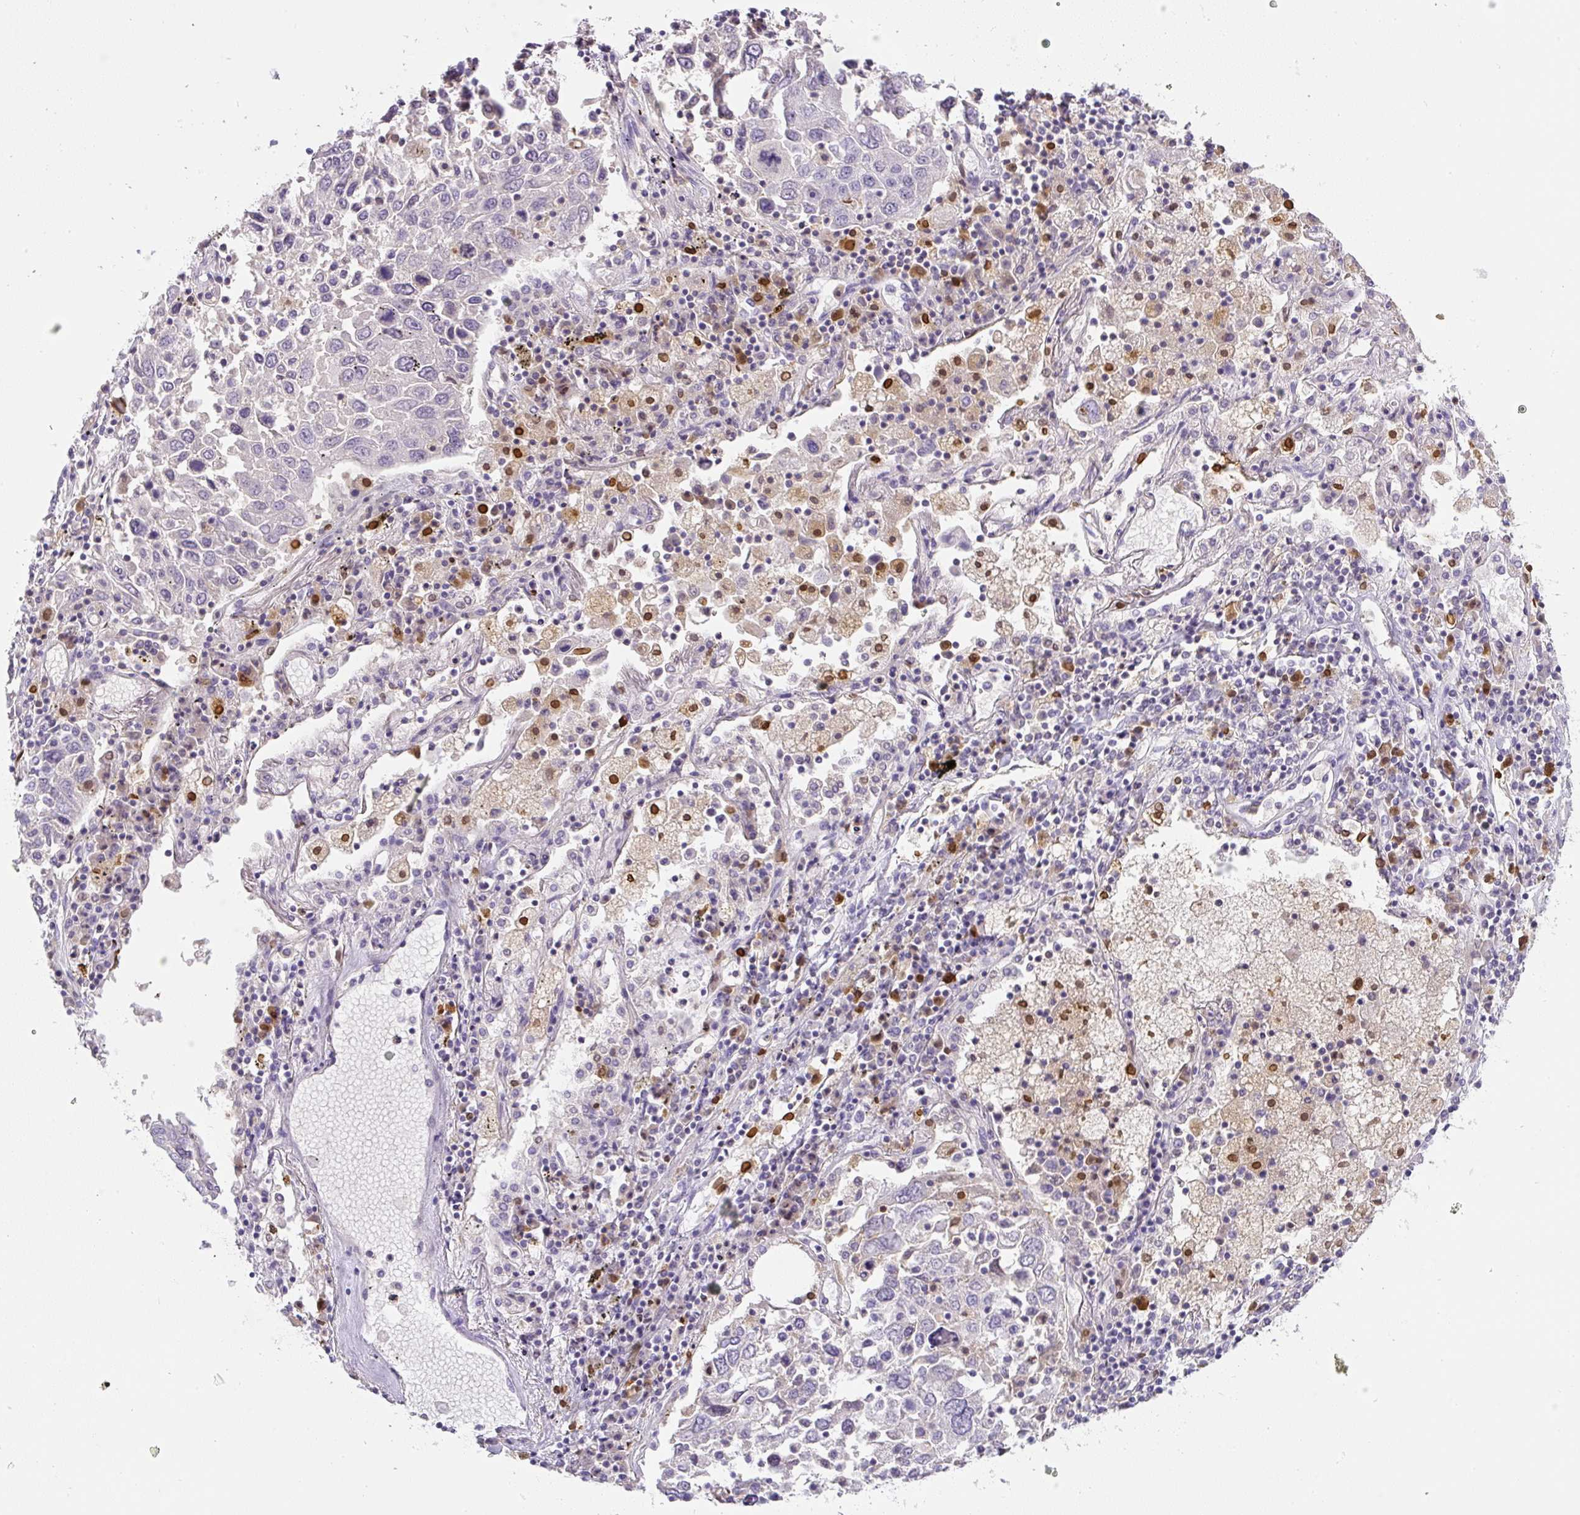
{"staining": {"intensity": "negative", "quantity": "none", "location": "none"}, "tissue": "lung cancer", "cell_type": "Tumor cells", "image_type": "cancer", "snomed": [{"axis": "morphology", "description": "Squamous cell carcinoma, NOS"}, {"axis": "topography", "description": "Lung"}], "caption": "Lung squamous cell carcinoma was stained to show a protein in brown. There is no significant expression in tumor cells.", "gene": "PIP5KL1", "patient": {"sex": "male", "age": 65}}